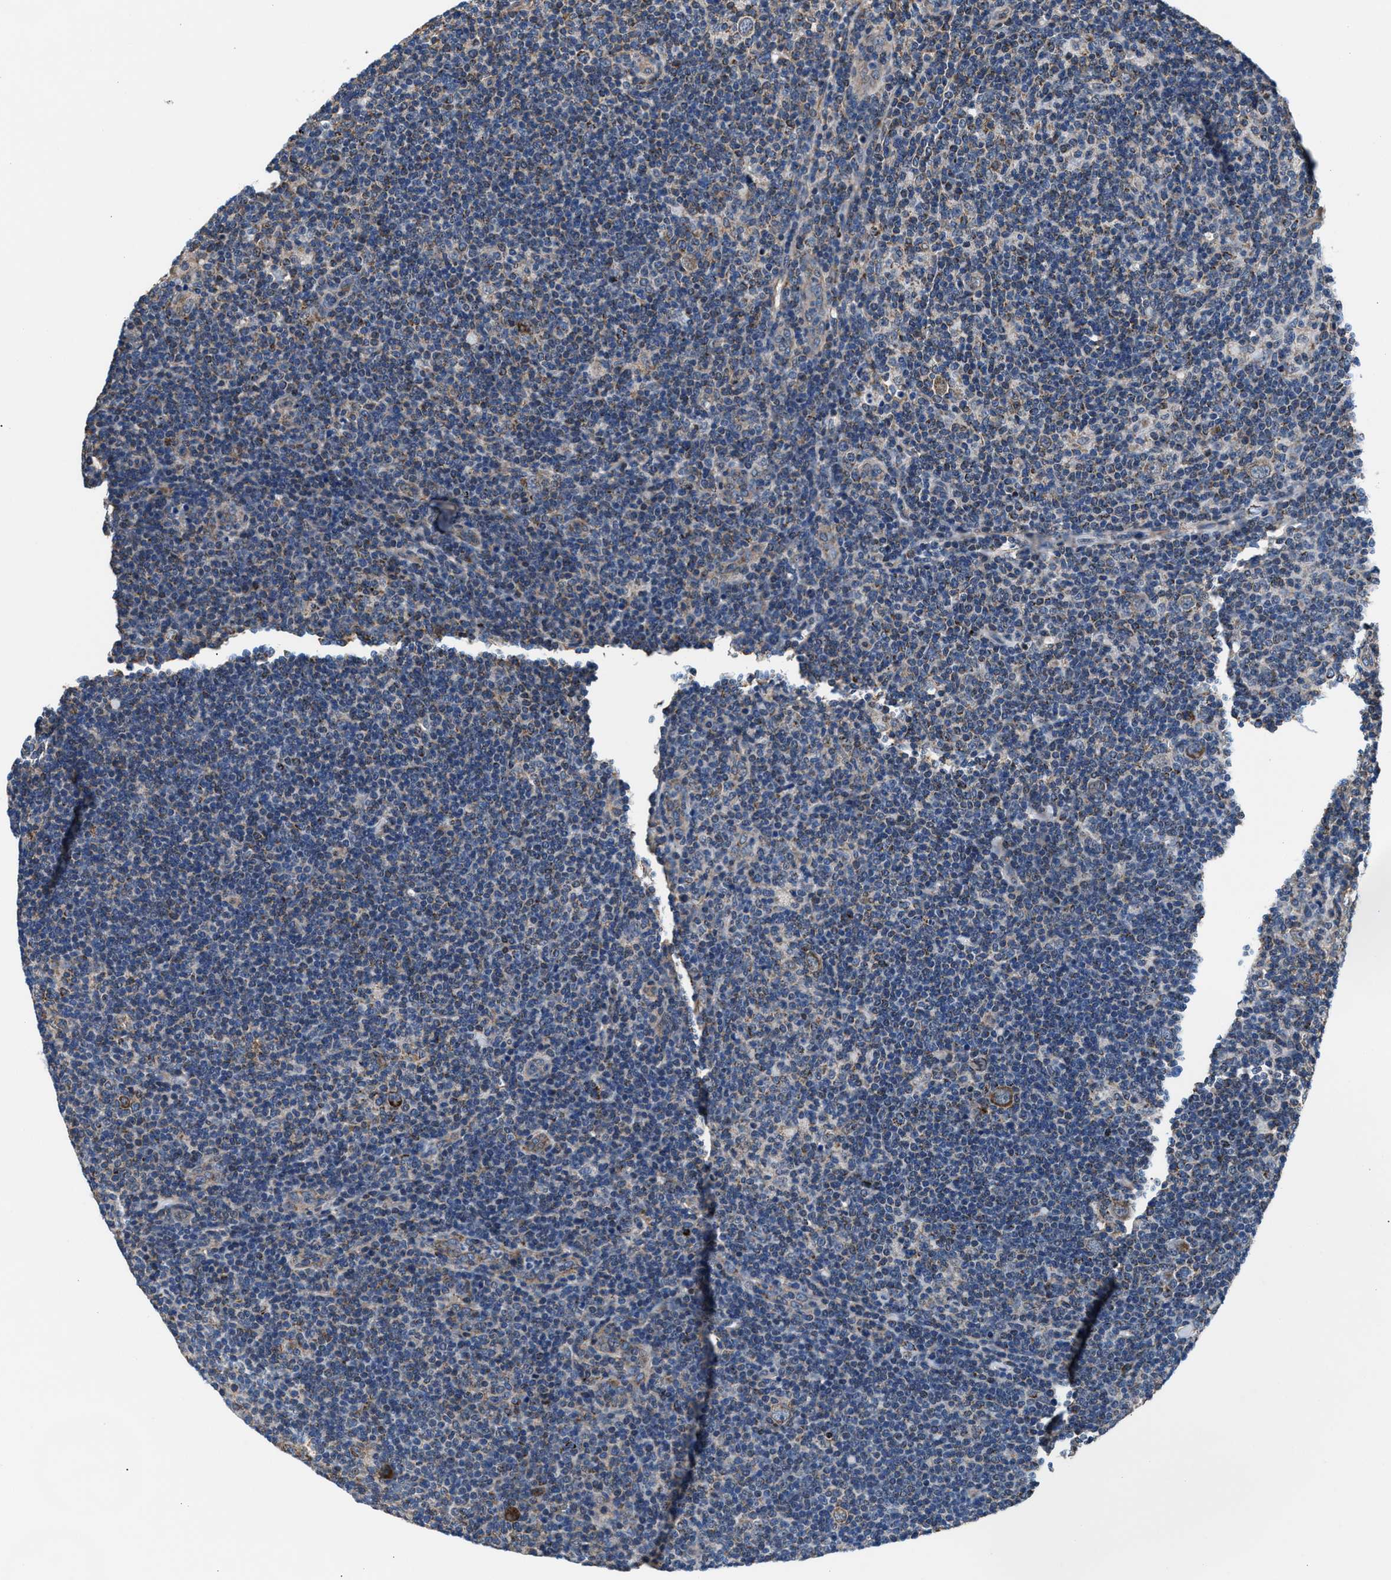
{"staining": {"intensity": "moderate", "quantity": ">75%", "location": "cytoplasmic/membranous"}, "tissue": "lymphoma", "cell_type": "Tumor cells", "image_type": "cancer", "snomed": [{"axis": "morphology", "description": "Hodgkin's disease, NOS"}, {"axis": "topography", "description": "Lymph node"}], "caption": "Moderate cytoplasmic/membranous staining for a protein is present in about >75% of tumor cells of Hodgkin's disease using immunohistochemistry (IHC).", "gene": "NKTR", "patient": {"sex": "female", "age": 57}}